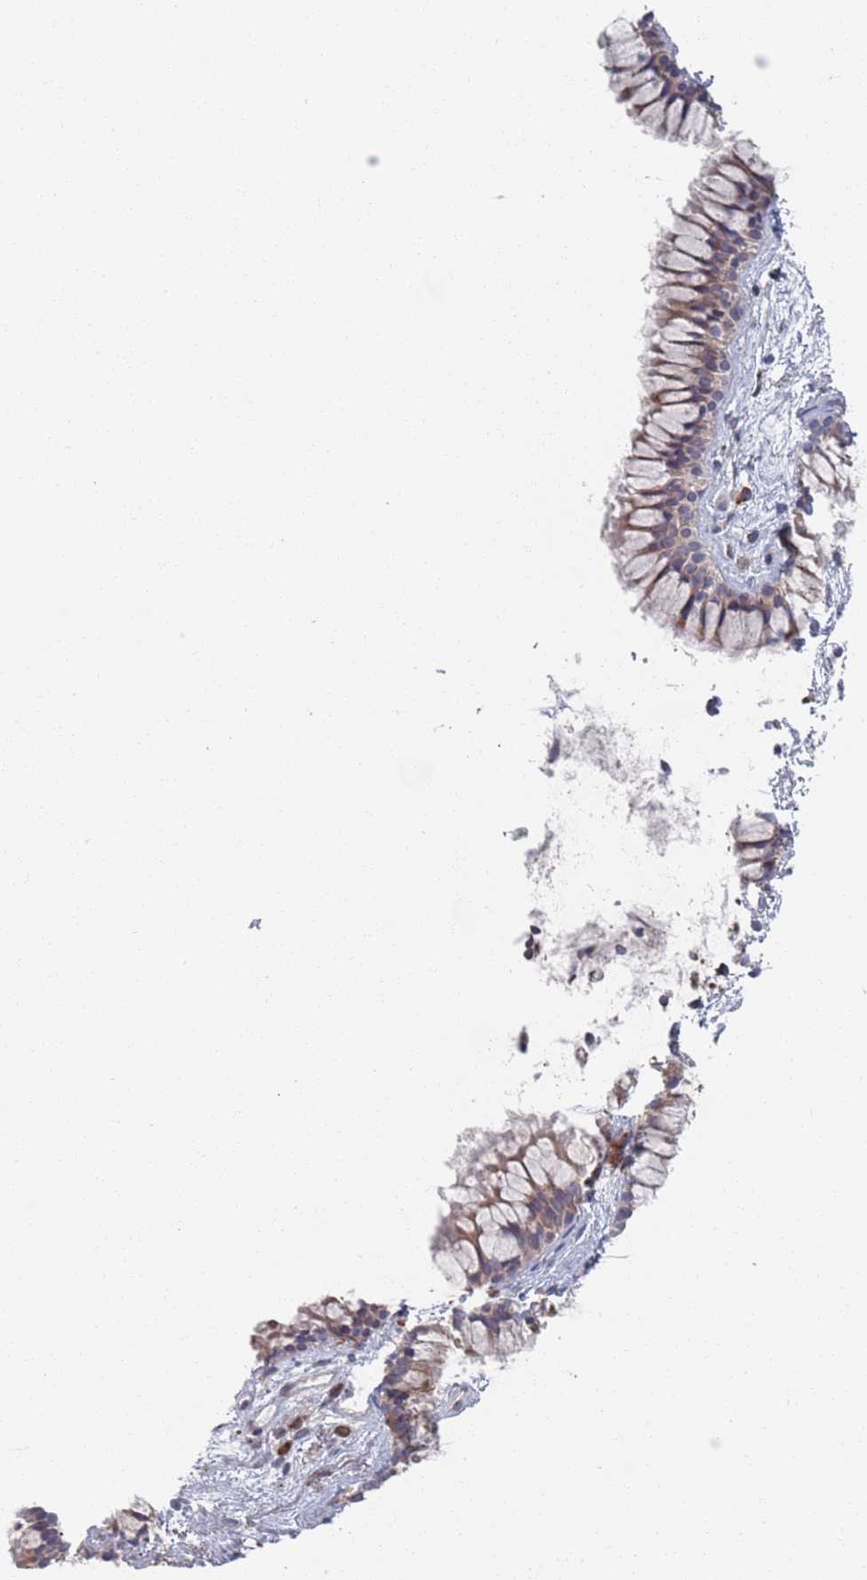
{"staining": {"intensity": "weak", "quantity": ">75%", "location": "cytoplasmic/membranous"}, "tissue": "nasopharynx", "cell_type": "Respiratory epithelial cells", "image_type": "normal", "snomed": [{"axis": "morphology", "description": "Normal tissue, NOS"}, {"axis": "topography", "description": "Nasopharynx"}], "caption": "DAB (3,3'-diaminobenzidine) immunohistochemical staining of unremarkable human nasopharynx exhibits weak cytoplasmic/membranous protein staining in approximately >75% of respiratory epithelial cells. (IHC, brightfield microscopy, high magnification).", "gene": "CCDC106", "patient": {"sex": "male", "age": 82}}